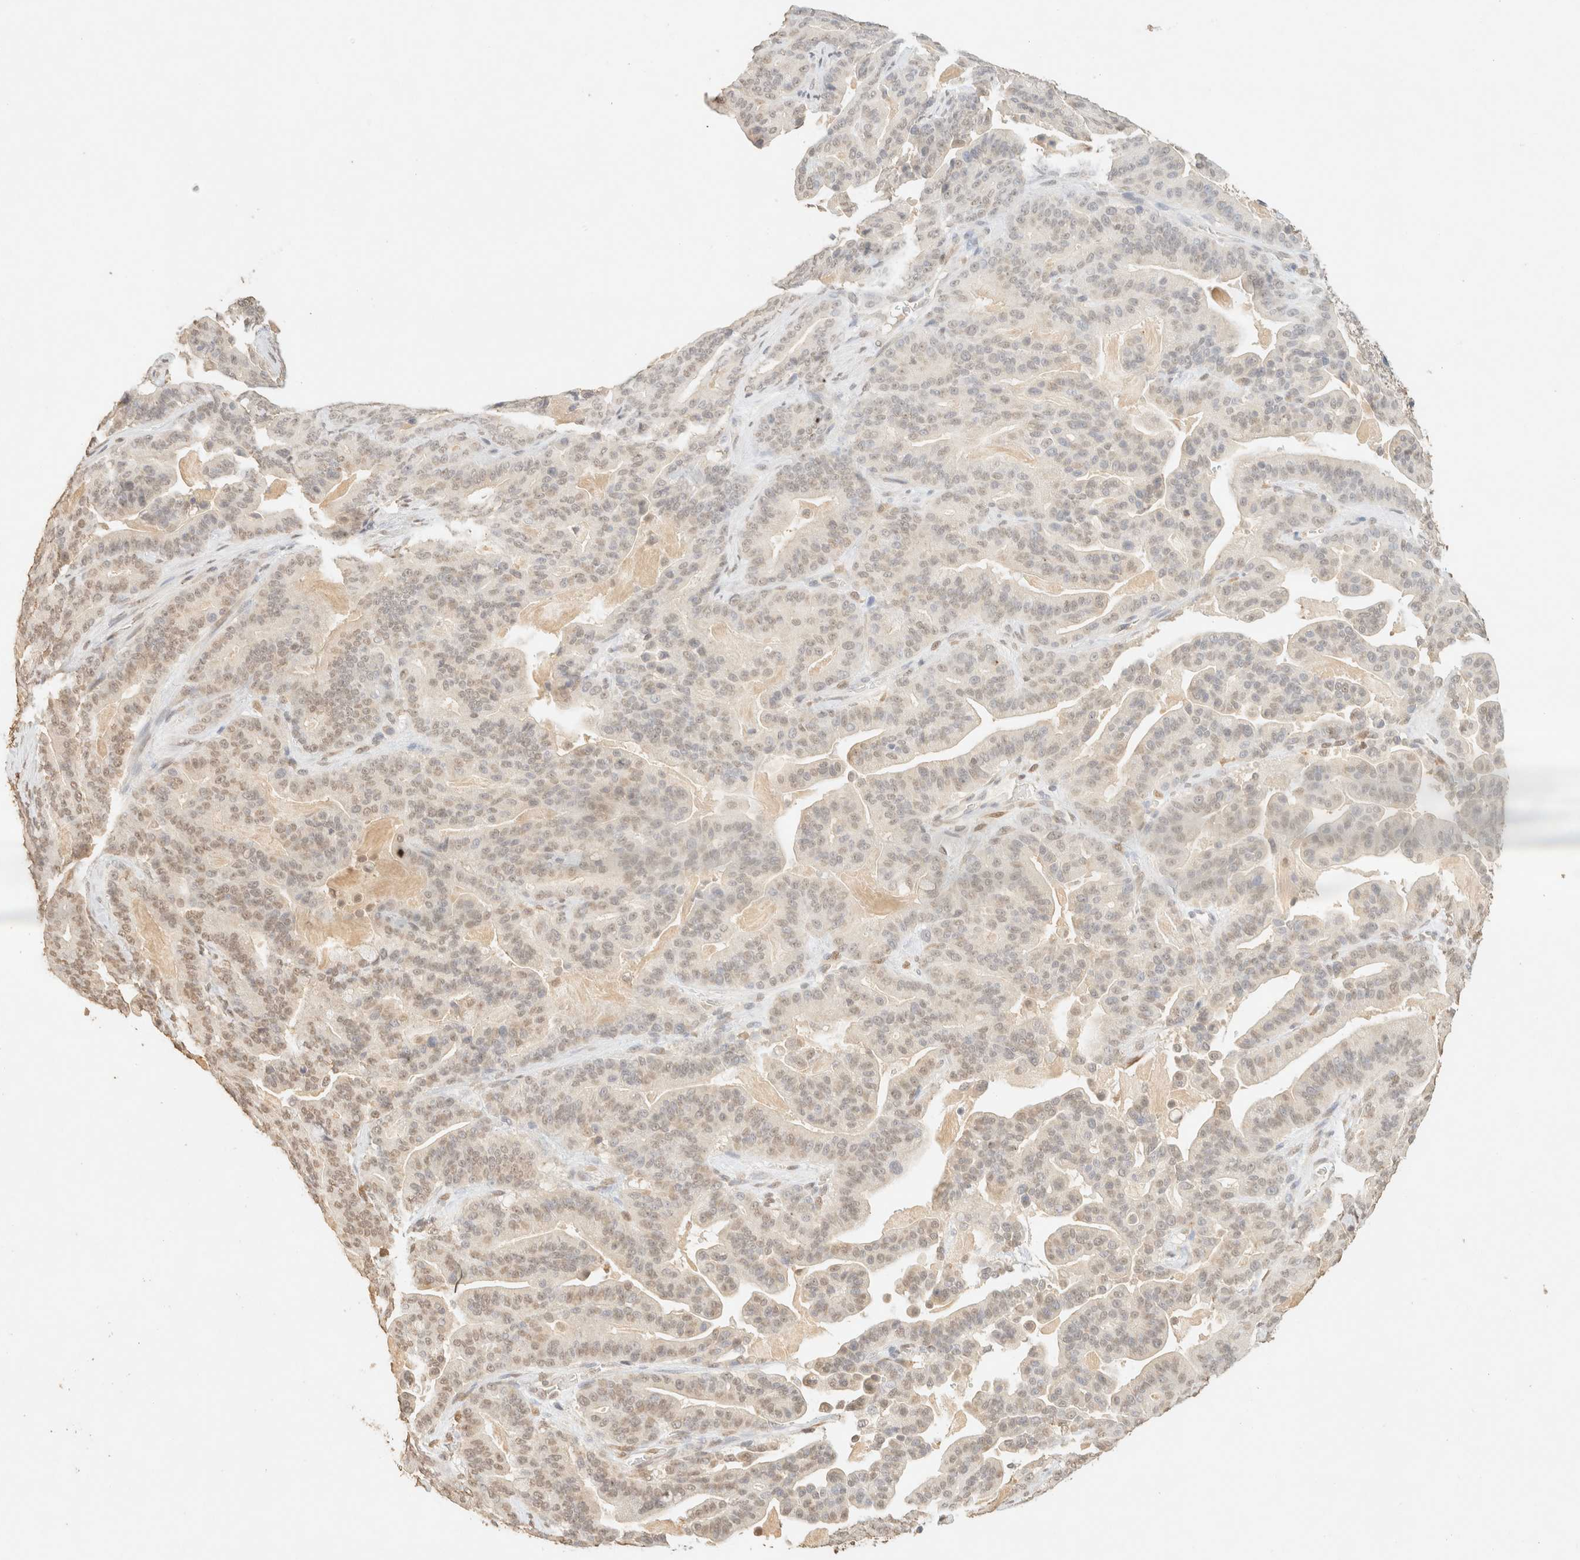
{"staining": {"intensity": "weak", "quantity": "<25%", "location": "nuclear"}, "tissue": "pancreatic cancer", "cell_type": "Tumor cells", "image_type": "cancer", "snomed": [{"axis": "morphology", "description": "Adenocarcinoma, NOS"}, {"axis": "topography", "description": "Pancreas"}], "caption": "An IHC histopathology image of pancreatic cancer (adenocarcinoma) is shown. There is no staining in tumor cells of pancreatic cancer (adenocarcinoma).", "gene": "S100A13", "patient": {"sex": "male", "age": 63}}